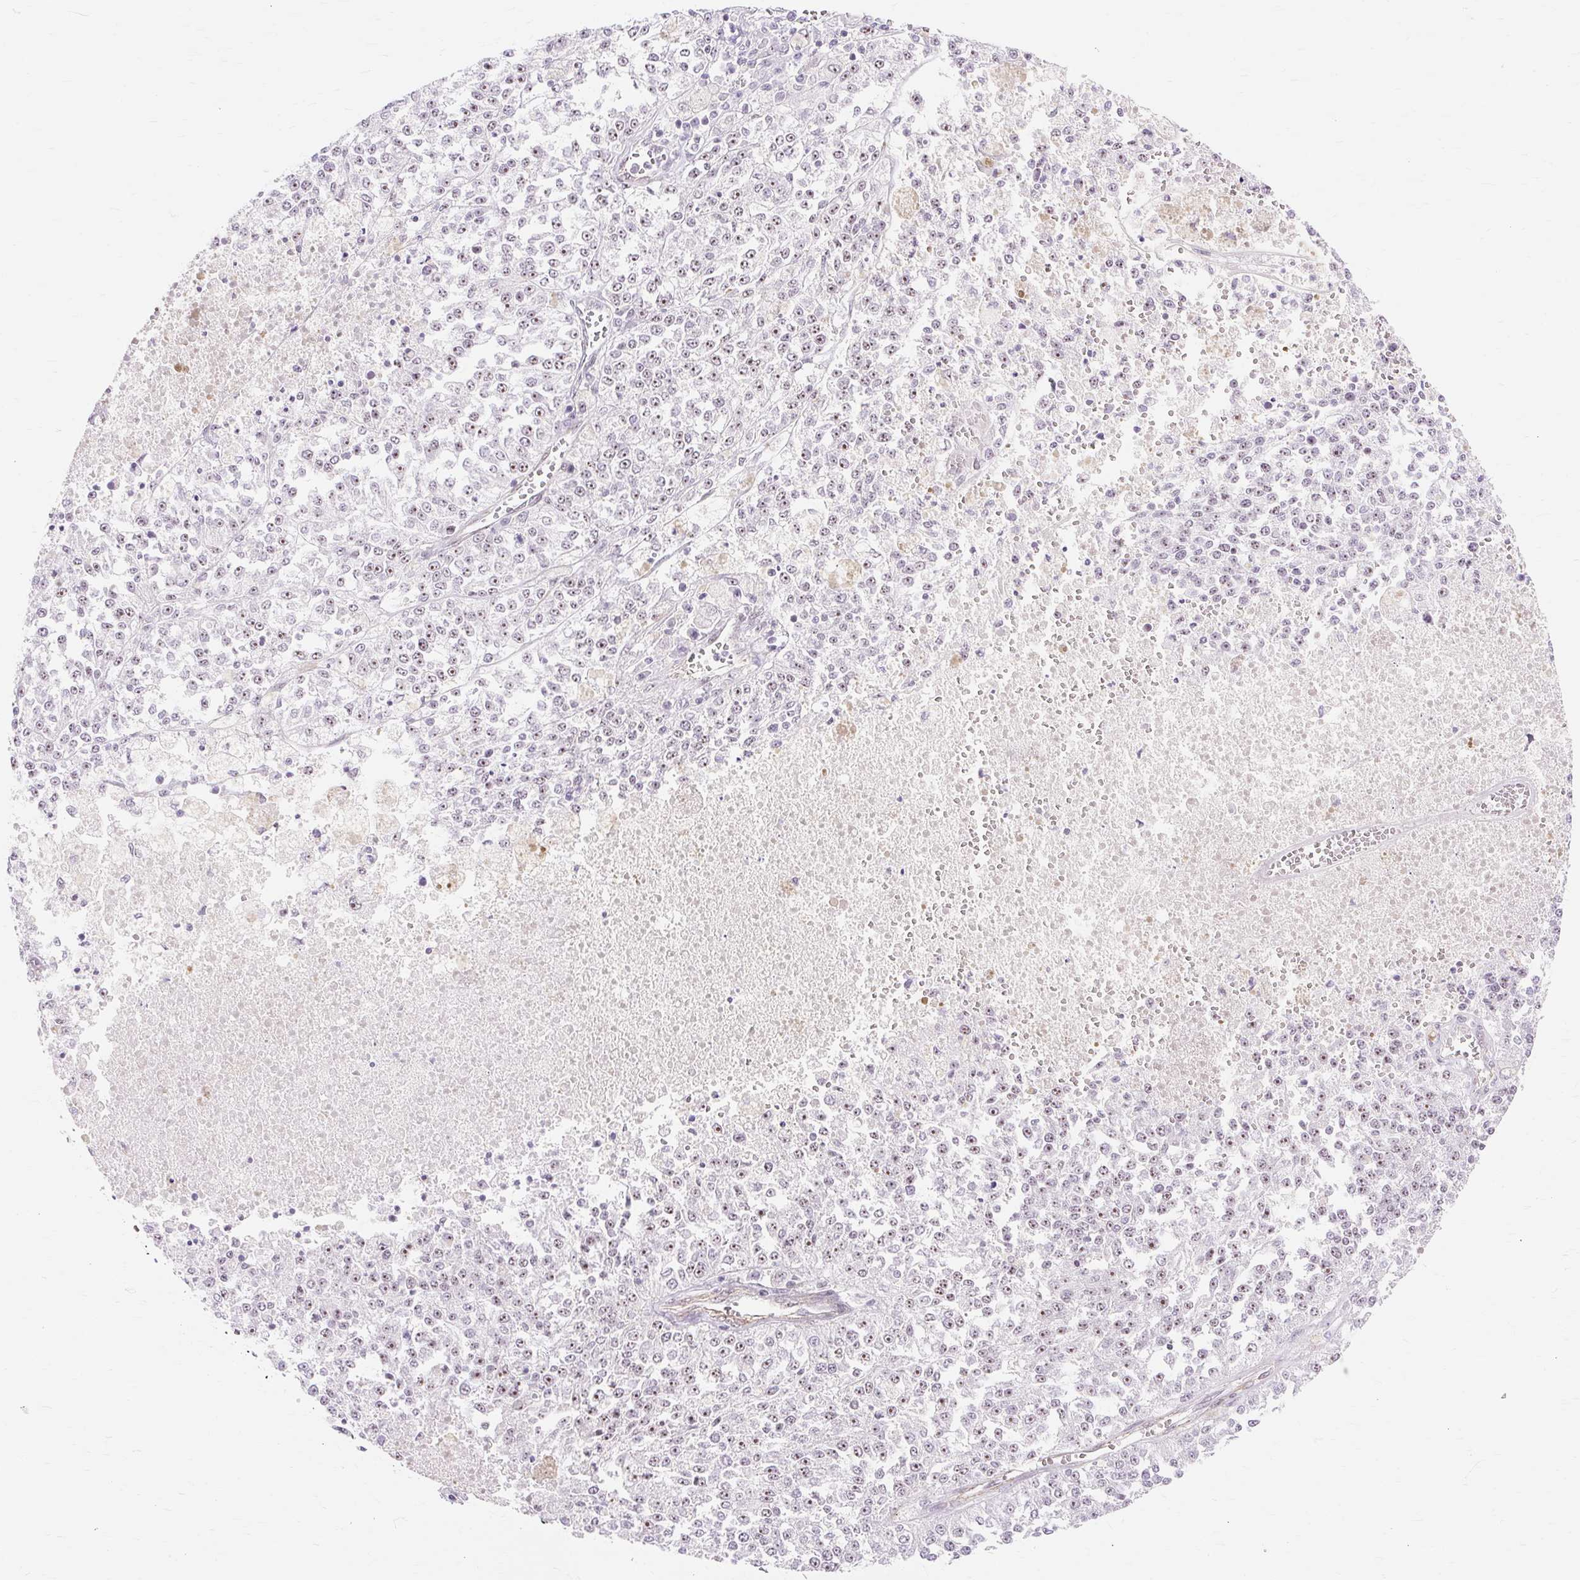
{"staining": {"intensity": "moderate", "quantity": ">75%", "location": "nuclear"}, "tissue": "melanoma", "cell_type": "Tumor cells", "image_type": "cancer", "snomed": [{"axis": "morphology", "description": "Malignant melanoma, NOS"}, {"axis": "topography", "description": "Skin"}], "caption": "Tumor cells reveal medium levels of moderate nuclear staining in about >75% of cells in human melanoma.", "gene": "OBP2A", "patient": {"sex": "female", "age": 64}}